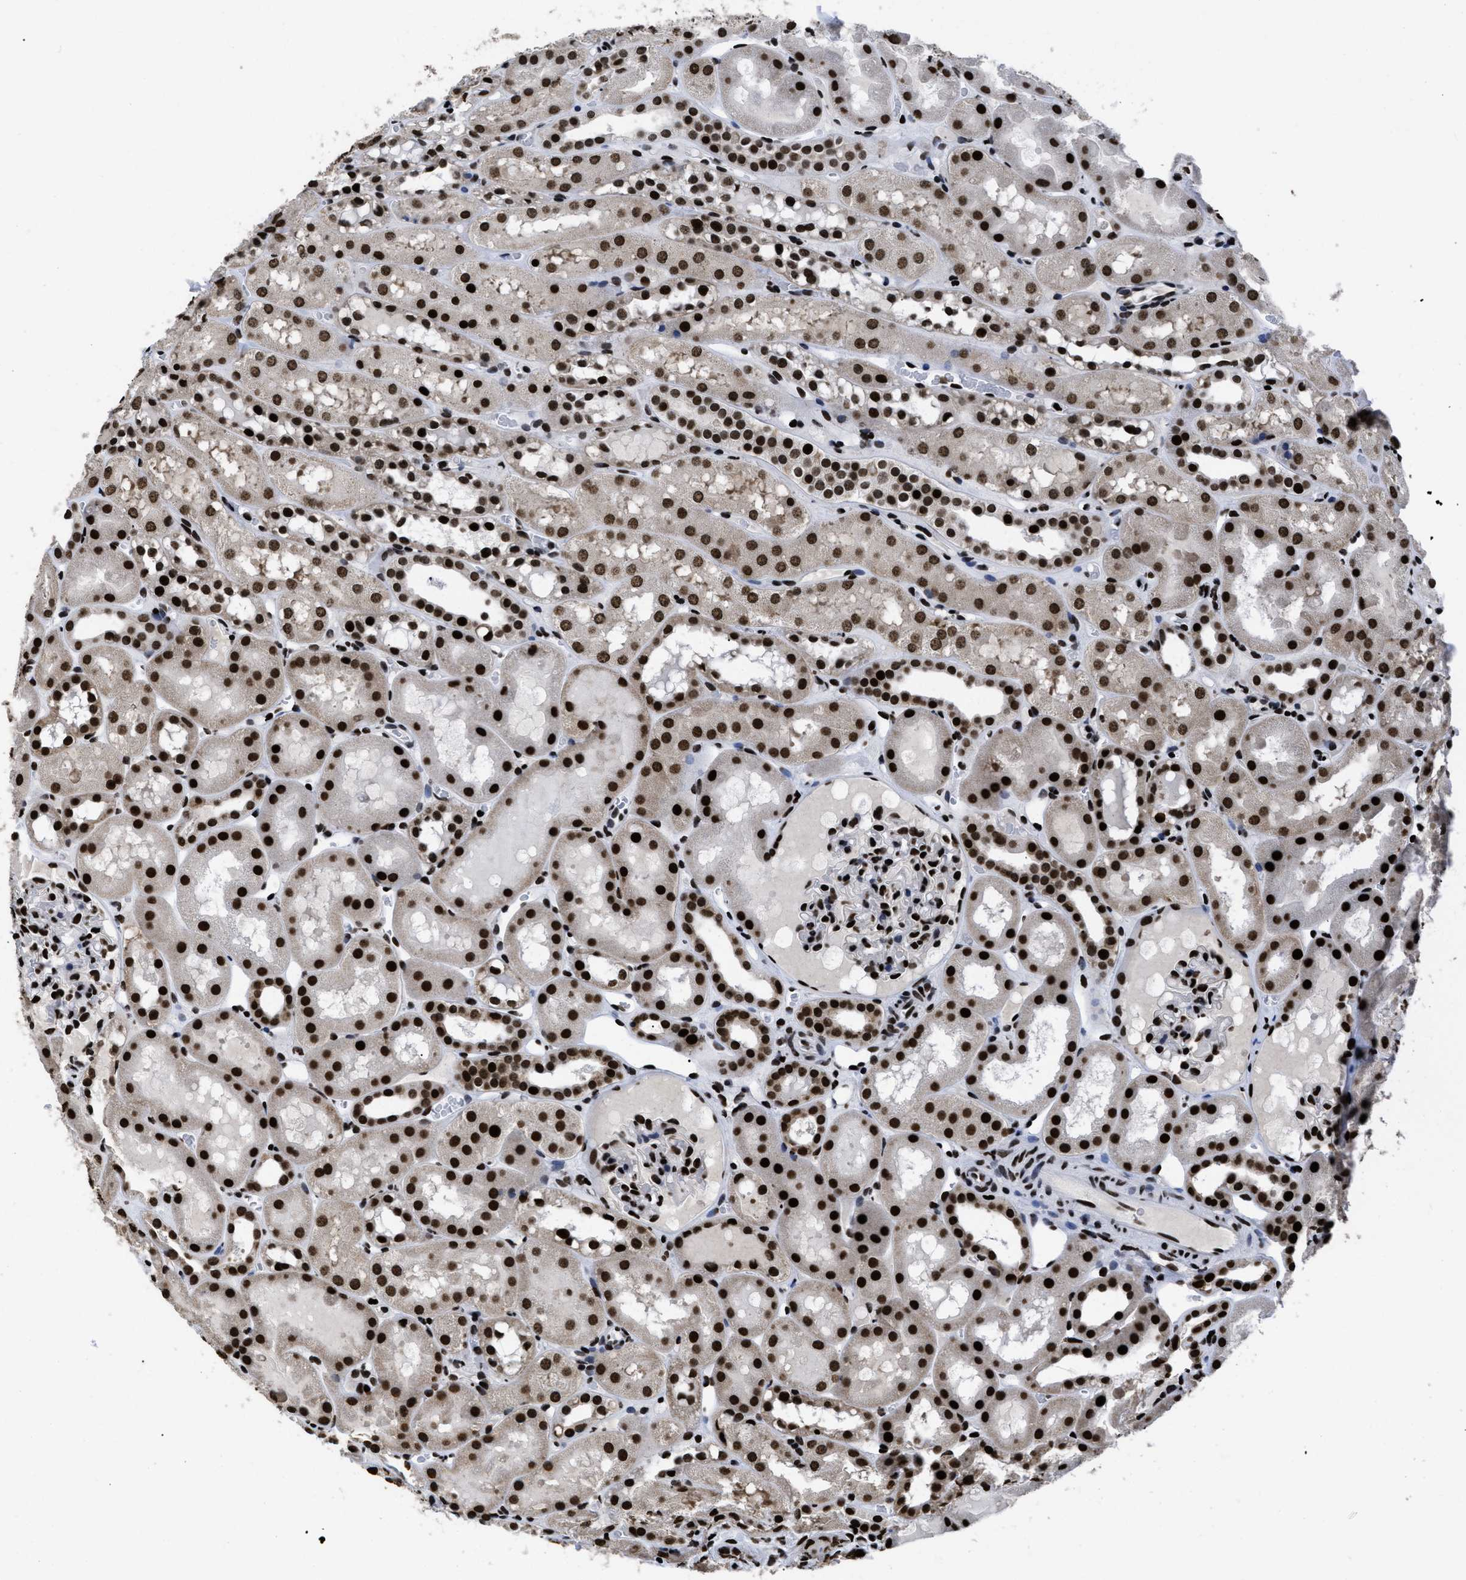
{"staining": {"intensity": "strong", "quantity": "25%-75%", "location": "nuclear"}, "tissue": "kidney", "cell_type": "Cells in glomeruli", "image_type": "normal", "snomed": [{"axis": "morphology", "description": "Normal tissue, NOS"}, {"axis": "topography", "description": "Kidney"}, {"axis": "topography", "description": "Urinary bladder"}], "caption": "DAB (3,3'-diaminobenzidine) immunohistochemical staining of unremarkable human kidney demonstrates strong nuclear protein expression in about 25%-75% of cells in glomeruli. (IHC, brightfield microscopy, high magnification).", "gene": "CALHM3", "patient": {"sex": "male", "age": 16}}